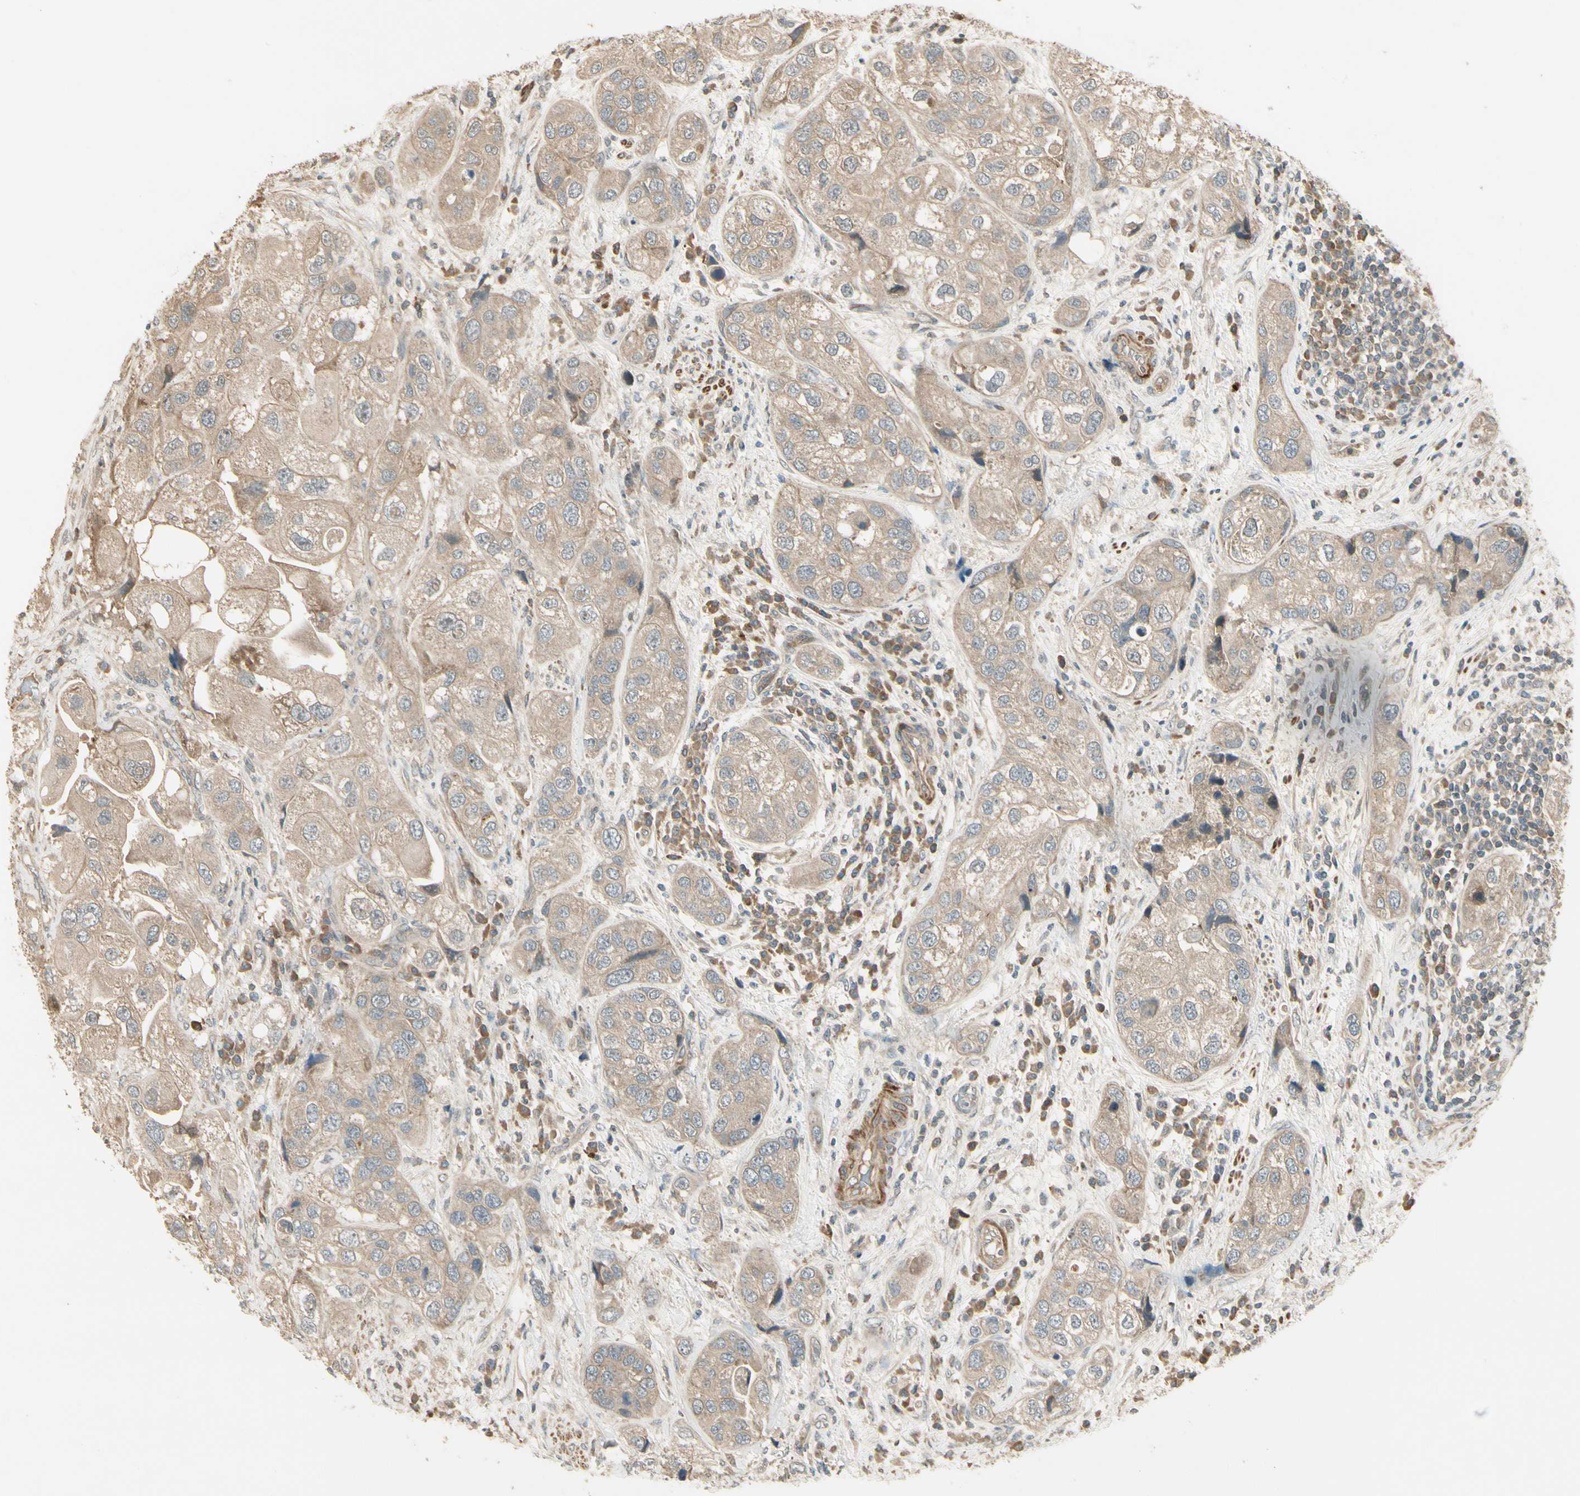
{"staining": {"intensity": "weak", "quantity": ">75%", "location": "cytoplasmic/membranous"}, "tissue": "urothelial cancer", "cell_type": "Tumor cells", "image_type": "cancer", "snomed": [{"axis": "morphology", "description": "Urothelial carcinoma, High grade"}, {"axis": "topography", "description": "Urinary bladder"}], "caption": "High-magnification brightfield microscopy of urothelial cancer stained with DAB (brown) and counterstained with hematoxylin (blue). tumor cells exhibit weak cytoplasmic/membranous expression is present in approximately>75% of cells.", "gene": "ACVR1", "patient": {"sex": "female", "age": 64}}